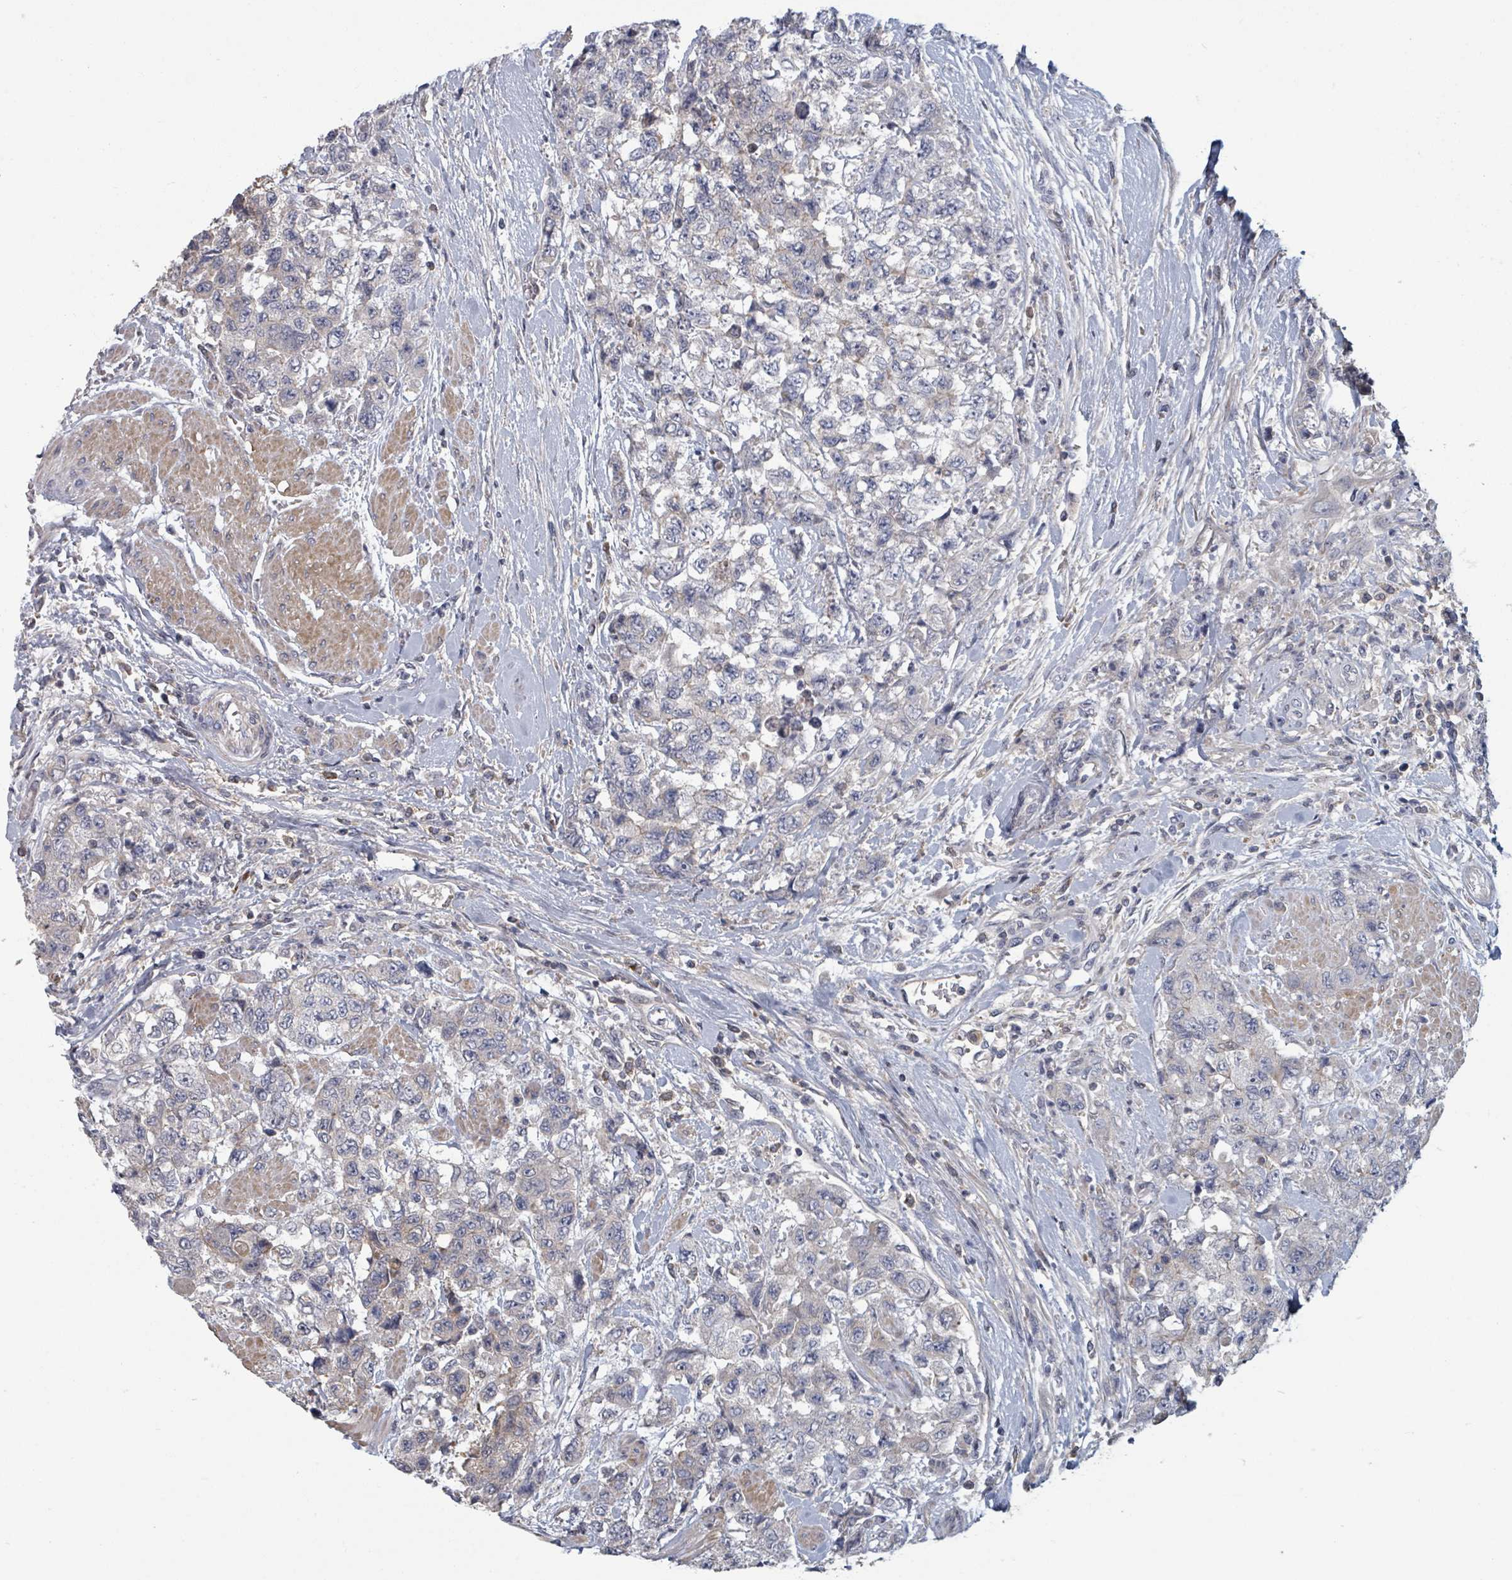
{"staining": {"intensity": "weak", "quantity": "<25%", "location": "cytoplasmic/membranous"}, "tissue": "urothelial cancer", "cell_type": "Tumor cells", "image_type": "cancer", "snomed": [{"axis": "morphology", "description": "Urothelial carcinoma, High grade"}, {"axis": "topography", "description": "Urinary bladder"}], "caption": "An IHC micrograph of urothelial cancer is shown. There is no staining in tumor cells of urothelial cancer.", "gene": "GABBR1", "patient": {"sex": "female", "age": 78}}